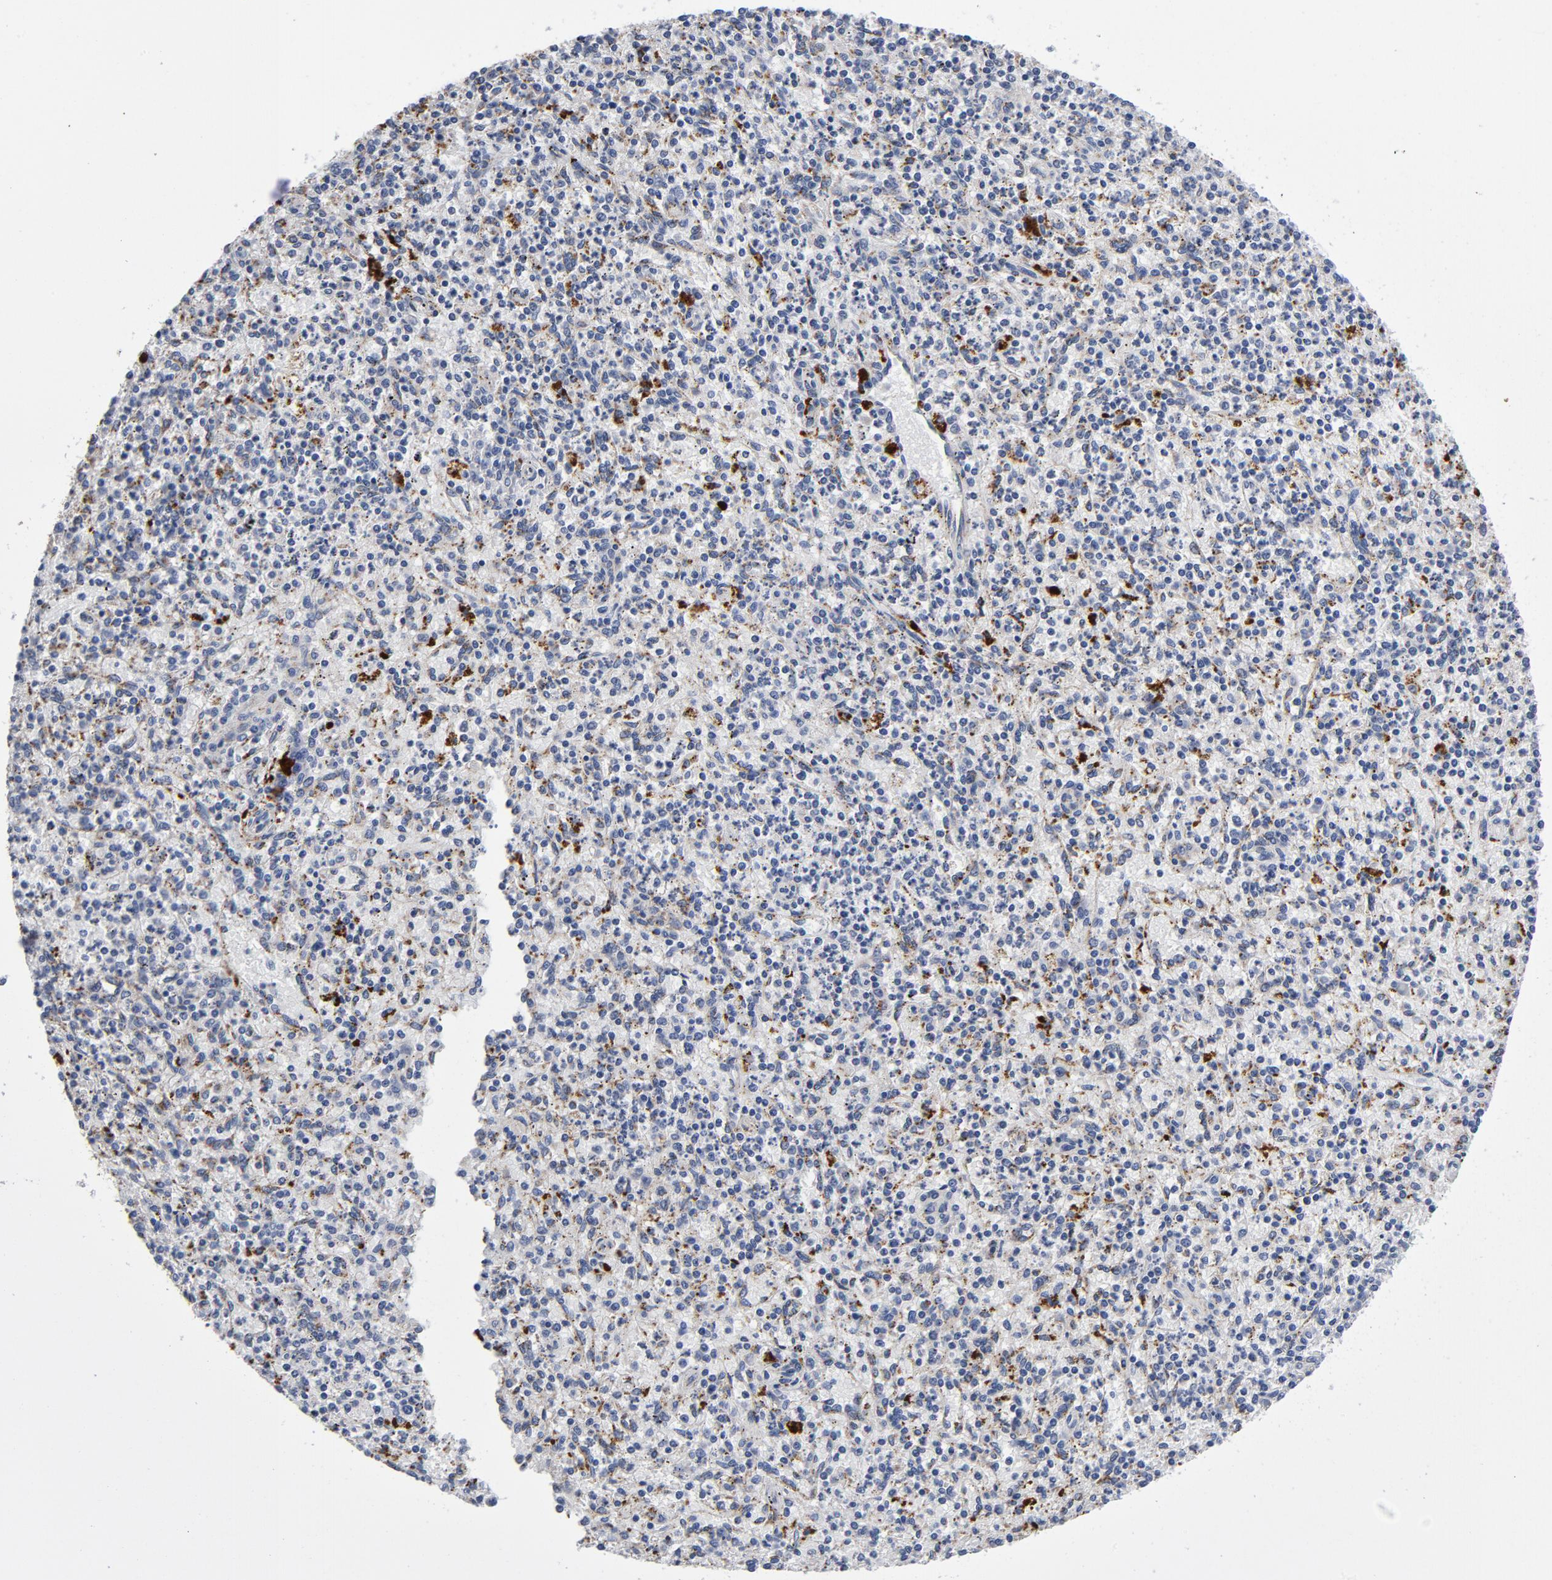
{"staining": {"intensity": "moderate", "quantity": "25%-75%", "location": "cytoplasmic/membranous"}, "tissue": "spleen", "cell_type": "Cells in red pulp", "image_type": "normal", "snomed": [{"axis": "morphology", "description": "Normal tissue, NOS"}, {"axis": "topography", "description": "Spleen"}], "caption": "Moderate cytoplasmic/membranous staining for a protein is appreciated in about 25%-75% of cells in red pulp of unremarkable spleen using immunohistochemistry (IHC).", "gene": "AKT2", "patient": {"sex": "male", "age": 72}}